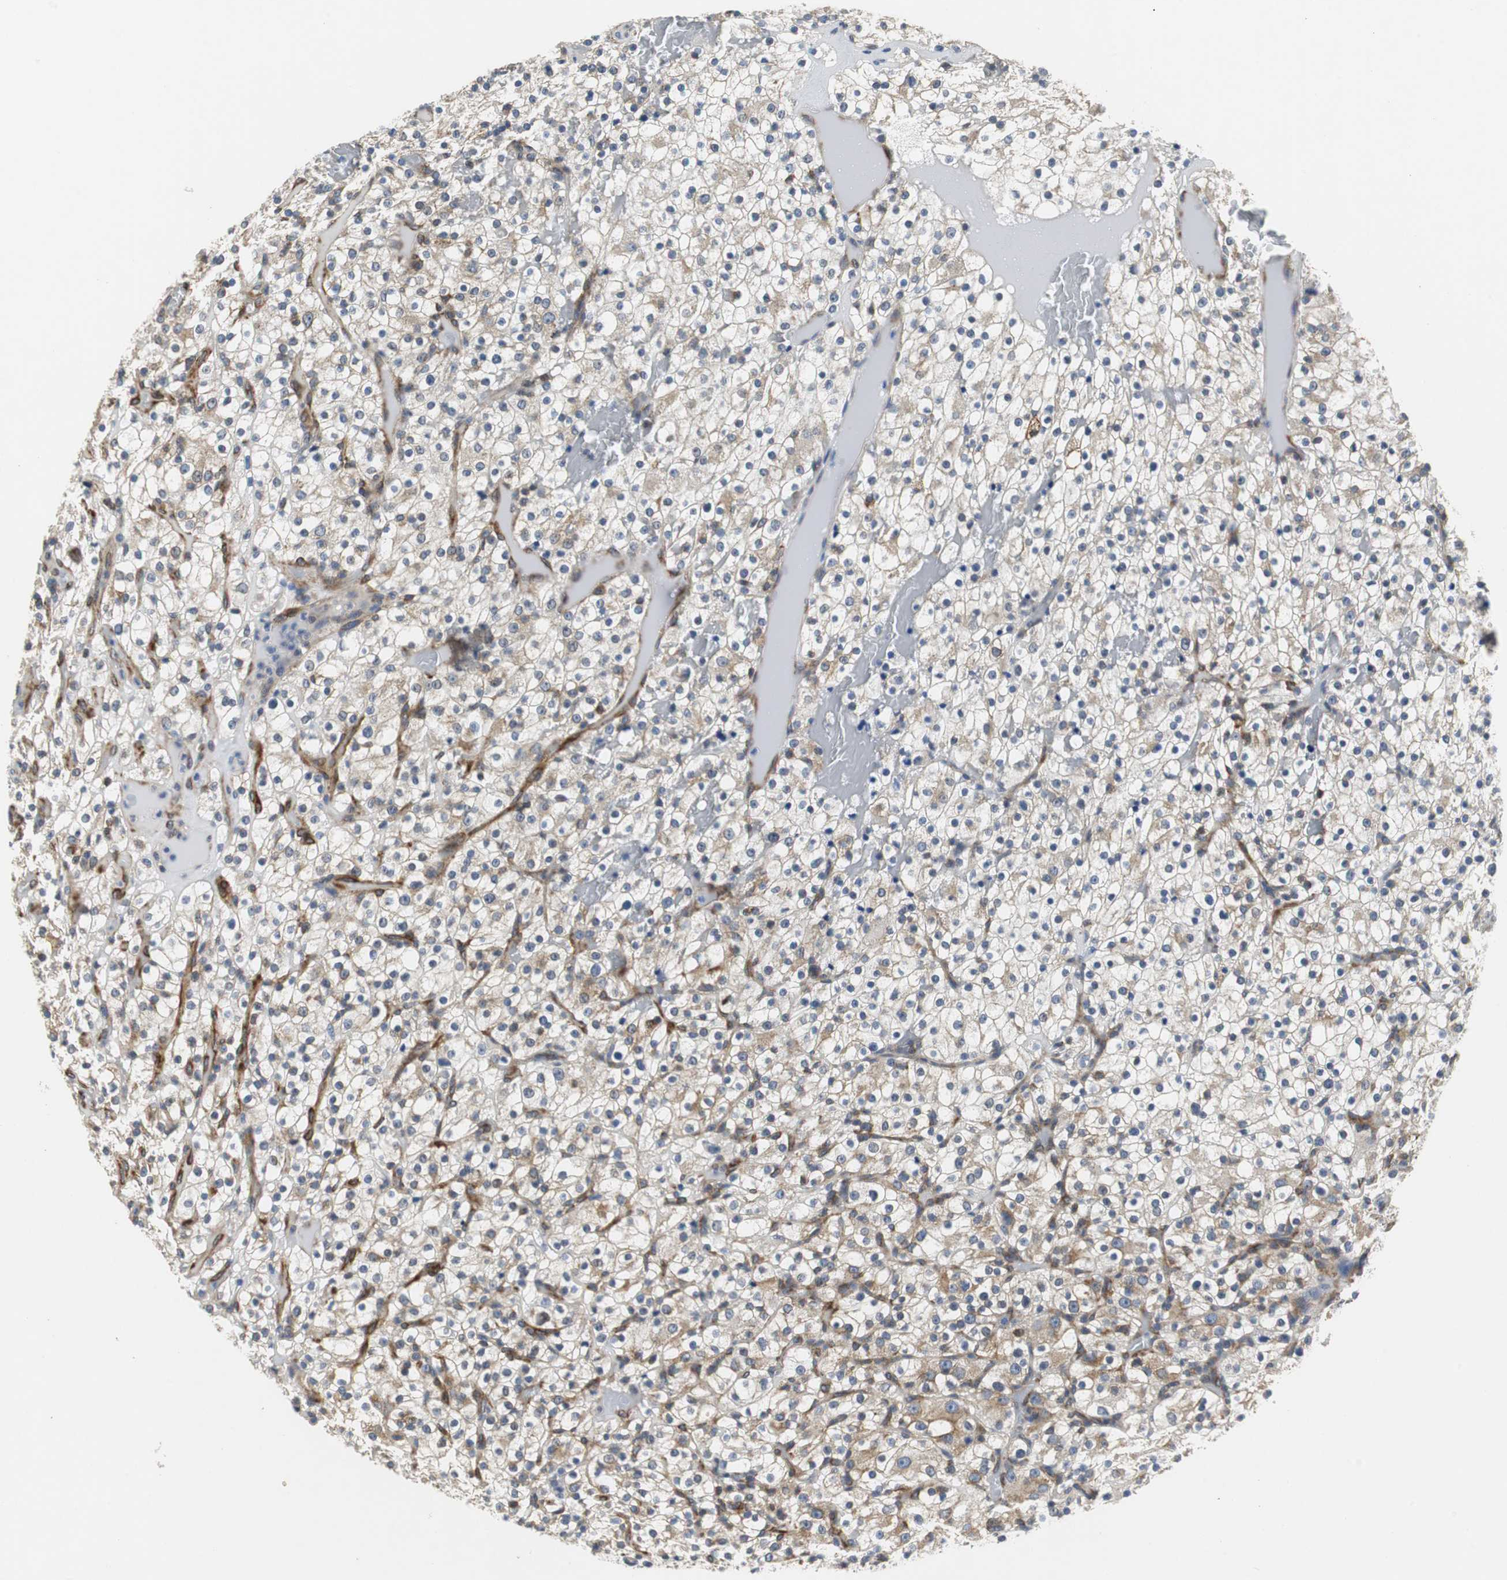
{"staining": {"intensity": "weak", "quantity": ">75%", "location": "cytoplasmic/membranous"}, "tissue": "renal cancer", "cell_type": "Tumor cells", "image_type": "cancer", "snomed": [{"axis": "morphology", "description": "Normal tissue, NOS"}, {"axis": "morphology", "description": "Adenocarcinoma, NOS"}, {"axis": "topography", "description": "Kidney"}], "caption": "The immunohistochemical stain shows weak cytoplasmic/membranous expression in tumor cells of renal cancer (adenocarcinoma) tissue. (brown staining indicates protein expression, while blue staining denotes nuclei).", "gene": "ISCU", "patient": {"sex": "female", "age": 72}}